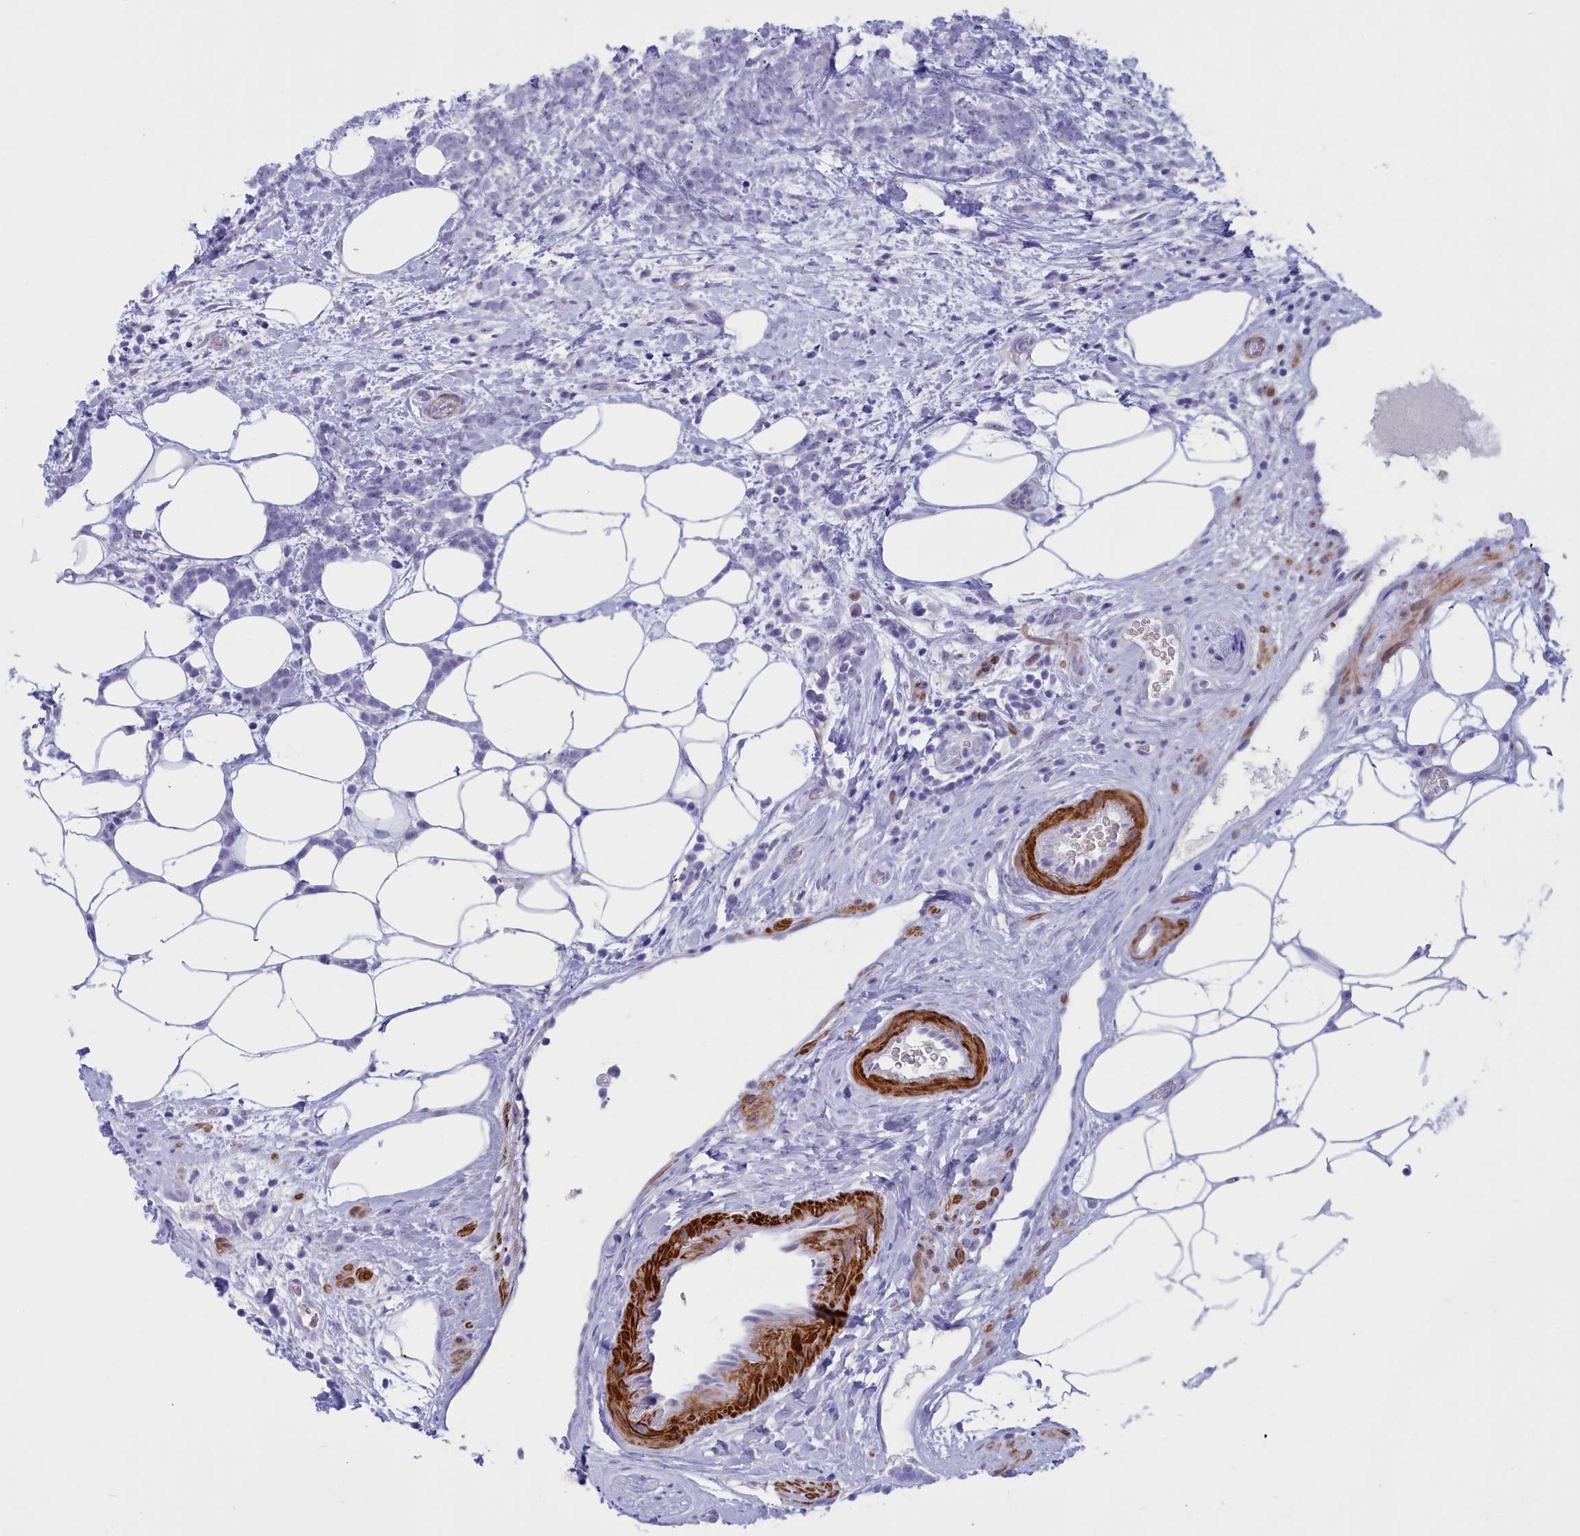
{"staining": {"intensity": "negative", "quantity": "none", "location": "none"}, "tissue": "breast cancer", "cell_type": "Tumor cells", "image_type": "cancer", "snomed": [{"axis": "morphology", "description": "Lobular carcinoma"}, {"axis": "topography", "description": "Breast"}], "caption": "A micrograph of human lobular carcinoma (breast) is negative for staining in tumor cells. The staining is performed using DAB (3,3'-diaminobenzidine) brown chromogen with nuclei counter-stained in using hematoxylin.", "gene": "GAPDHS", "patient": {"sex": "female", "age": 58}}